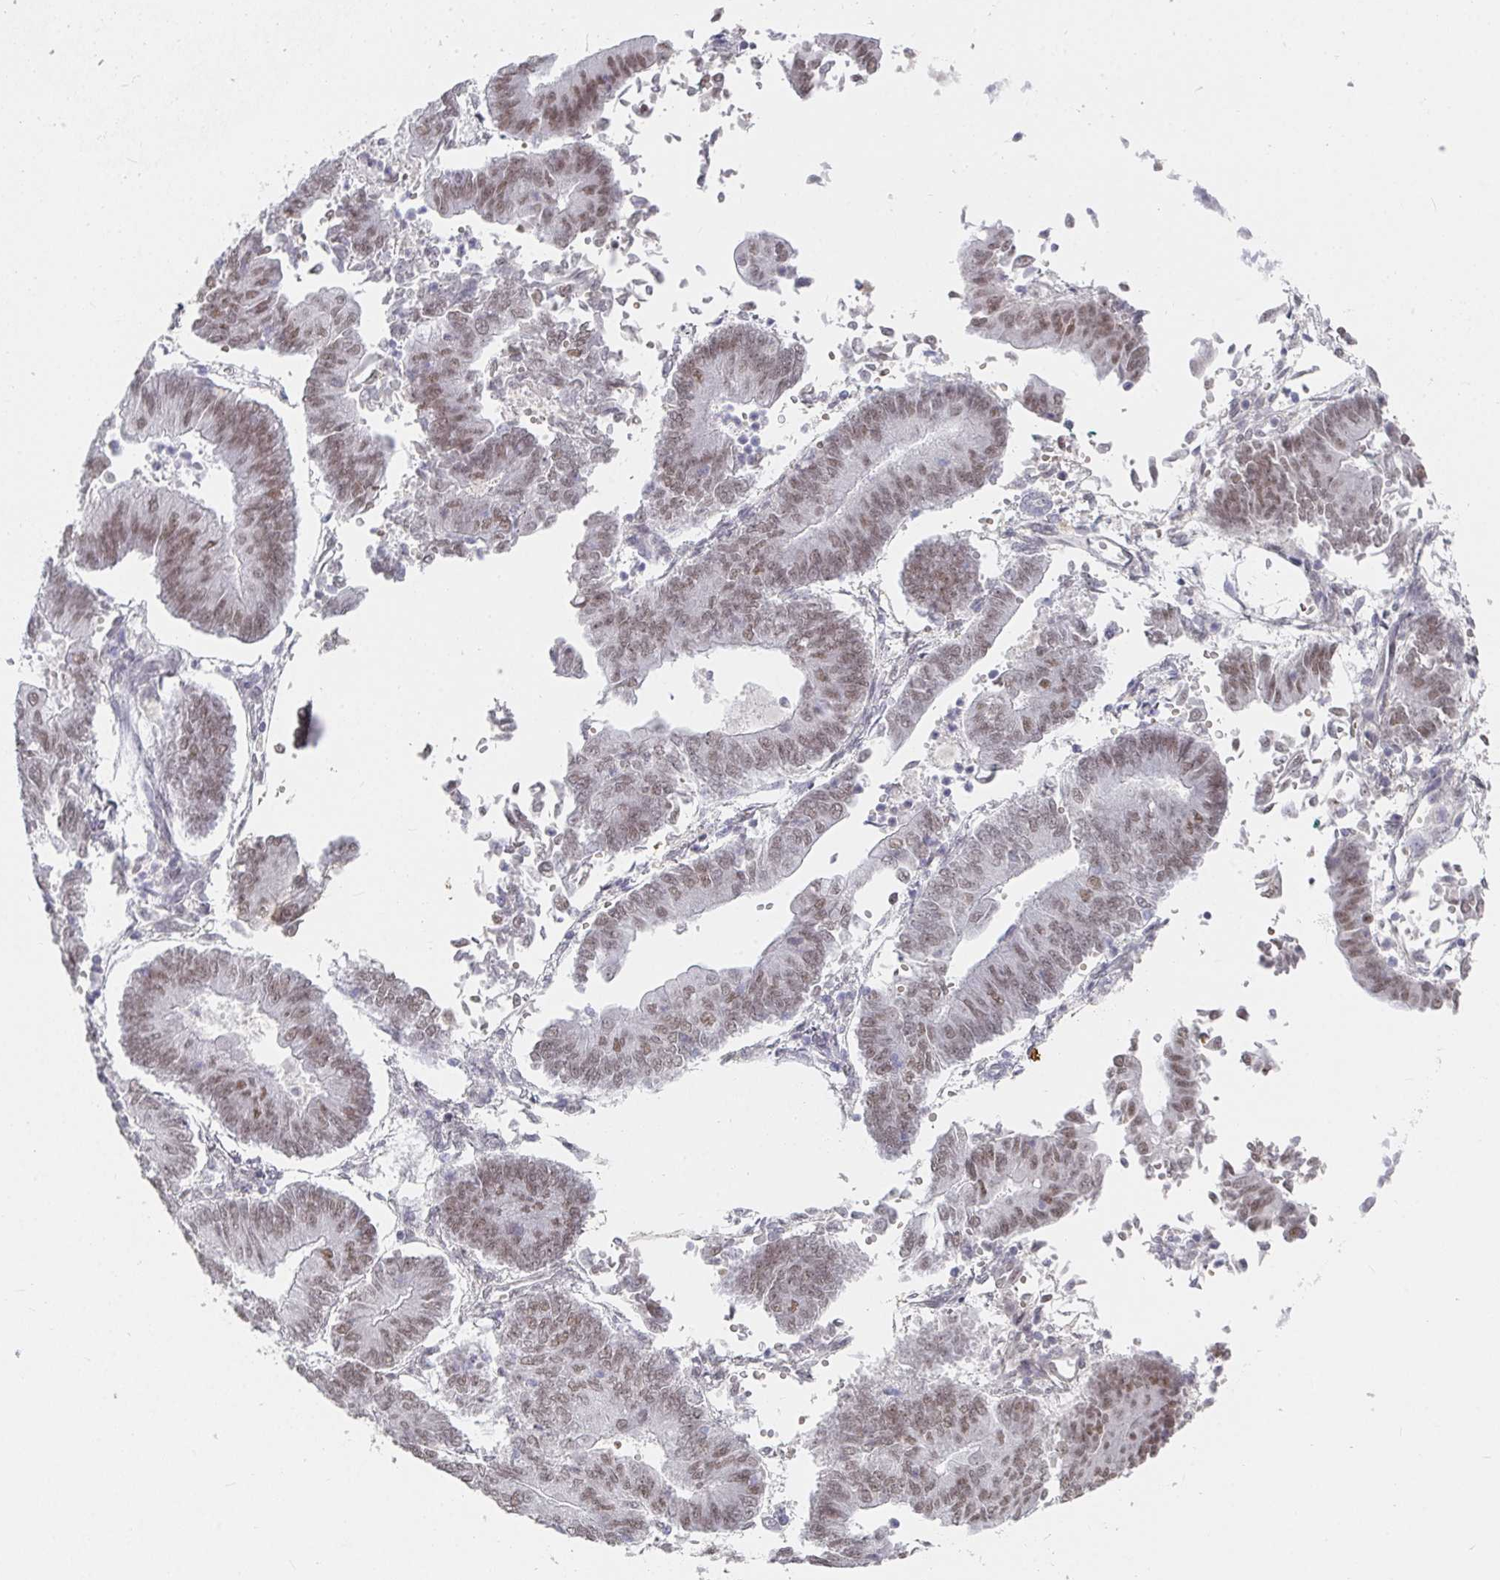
{"staining": {"intensity": "weak", "quantity": ">75%", "location": "nuclear"}, "tissue": "endometrial cancer", "cell_type": "Tumor cells", "image_type": "cancer", "snomed": [{"axis": "morphology", "description": "Adenocarcinoma, NOS"}, {"axis": "topography", "description": "Endometrium"}], "caption": "Immunohistochemical staining of endometrial adenocarcinoma reveals low levels of weak nuclear positivity in about >75% of tumor cells.", "gene": "RCOR1", "patient": {"sex": "female", "age": 65}}